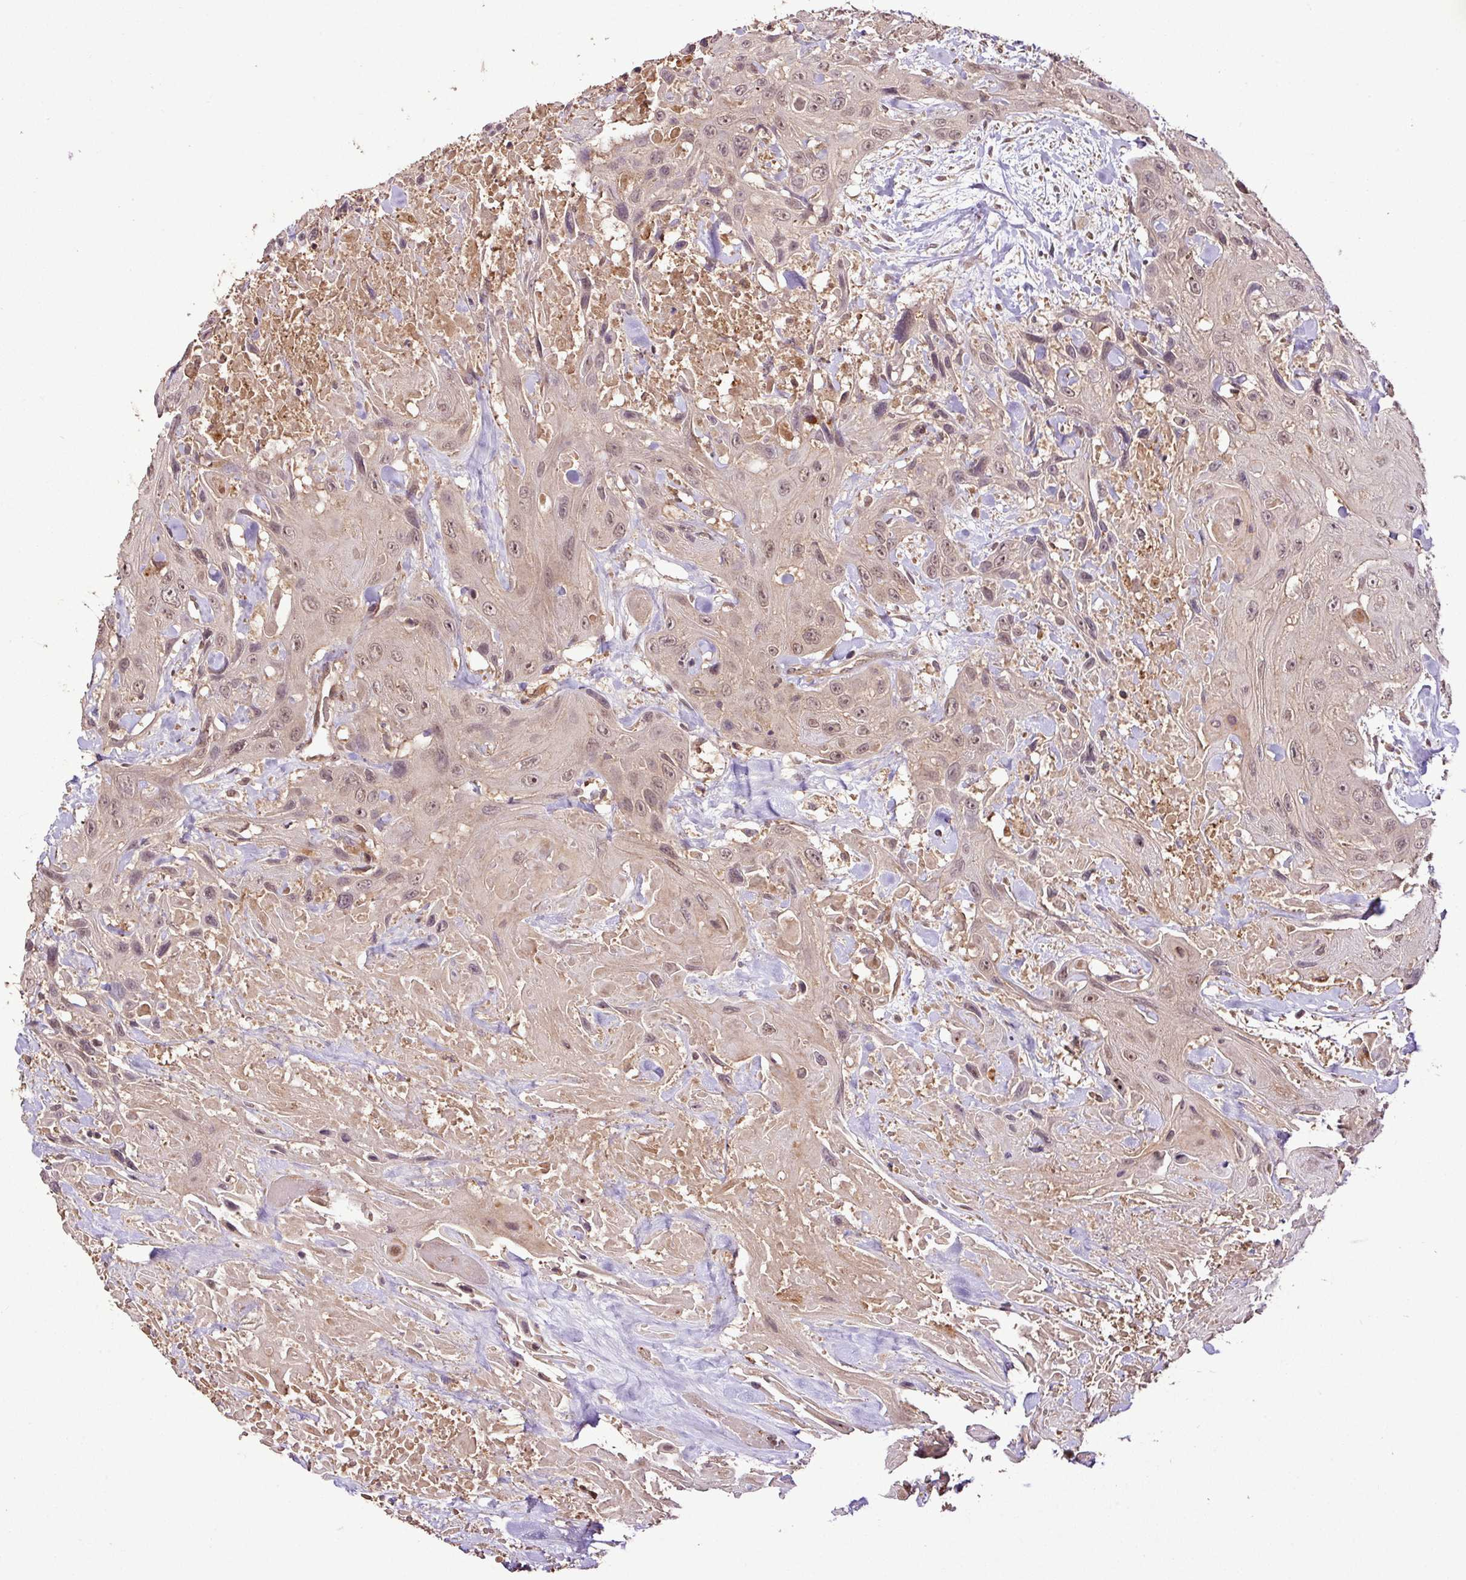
{"staining": {"intensity": "weak", "quantity": ">75%", "location": "nuclear"}, "tissue": "head and neck cancer", "cell_type": "Tumor cells", "image_type": "cancer", "snomed": [{"axis": "morphology", "description": "Squamous cell carcinoma, NOS"}, {"axis": "topography", "description": "Head-Neck"}], "caption": "The immunohistochemical stain highlights weak nuclear staining in tumor cells of head and neck cancer (squamous cell carcinoma) tissue. The staining was performed using DAB (3,3'-diaminobenzidine), with brown indicating positive protein expression. Nuclei are stained blue with hematoxylin.", "gene": "FAIM", "patient": {"sex": "male", "age": 81}}